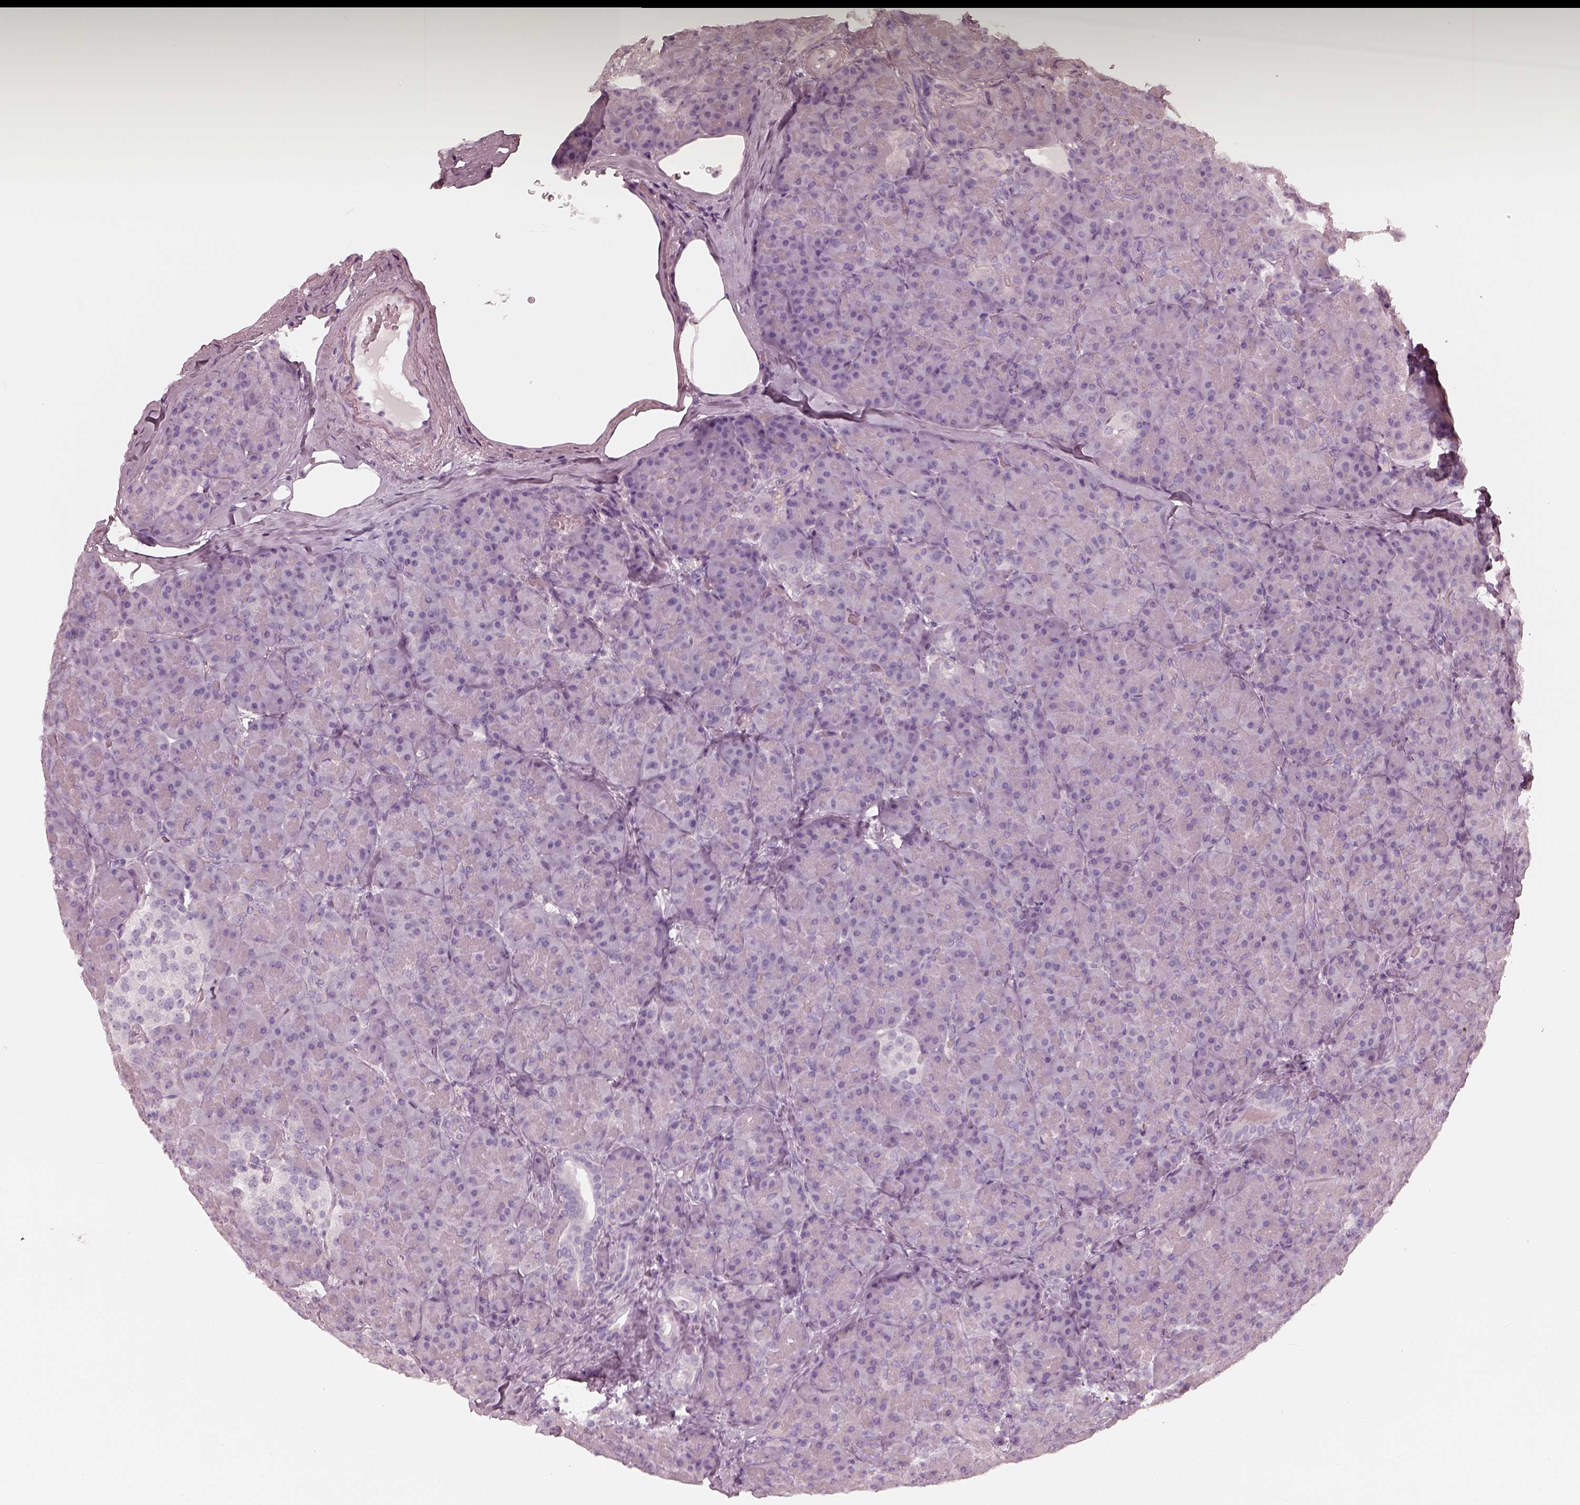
{"staining": {"intensity": "negative", "quantity": "none", "location": "none"}, "tissue": "pancreas", "cell_type": "Exocrine glandular cells", "image_type": "normal", "snomed": [{"axis": "morphology", "description": "Normal tissue, NOS"}, {"axis": "topography", "description": "Pancreas"}], "caption": "This image is of benign pancreas stained with immunohistochemistry to label a protein in brown with the nuclei are counter-stained blue. There is no staining in exocrine glandular cells. (Immunohistochemistry (ihc), brightfield microscopy, high magnification).", "gene": "SAXO2", "patient": {"sex": "male", "age": 57}}